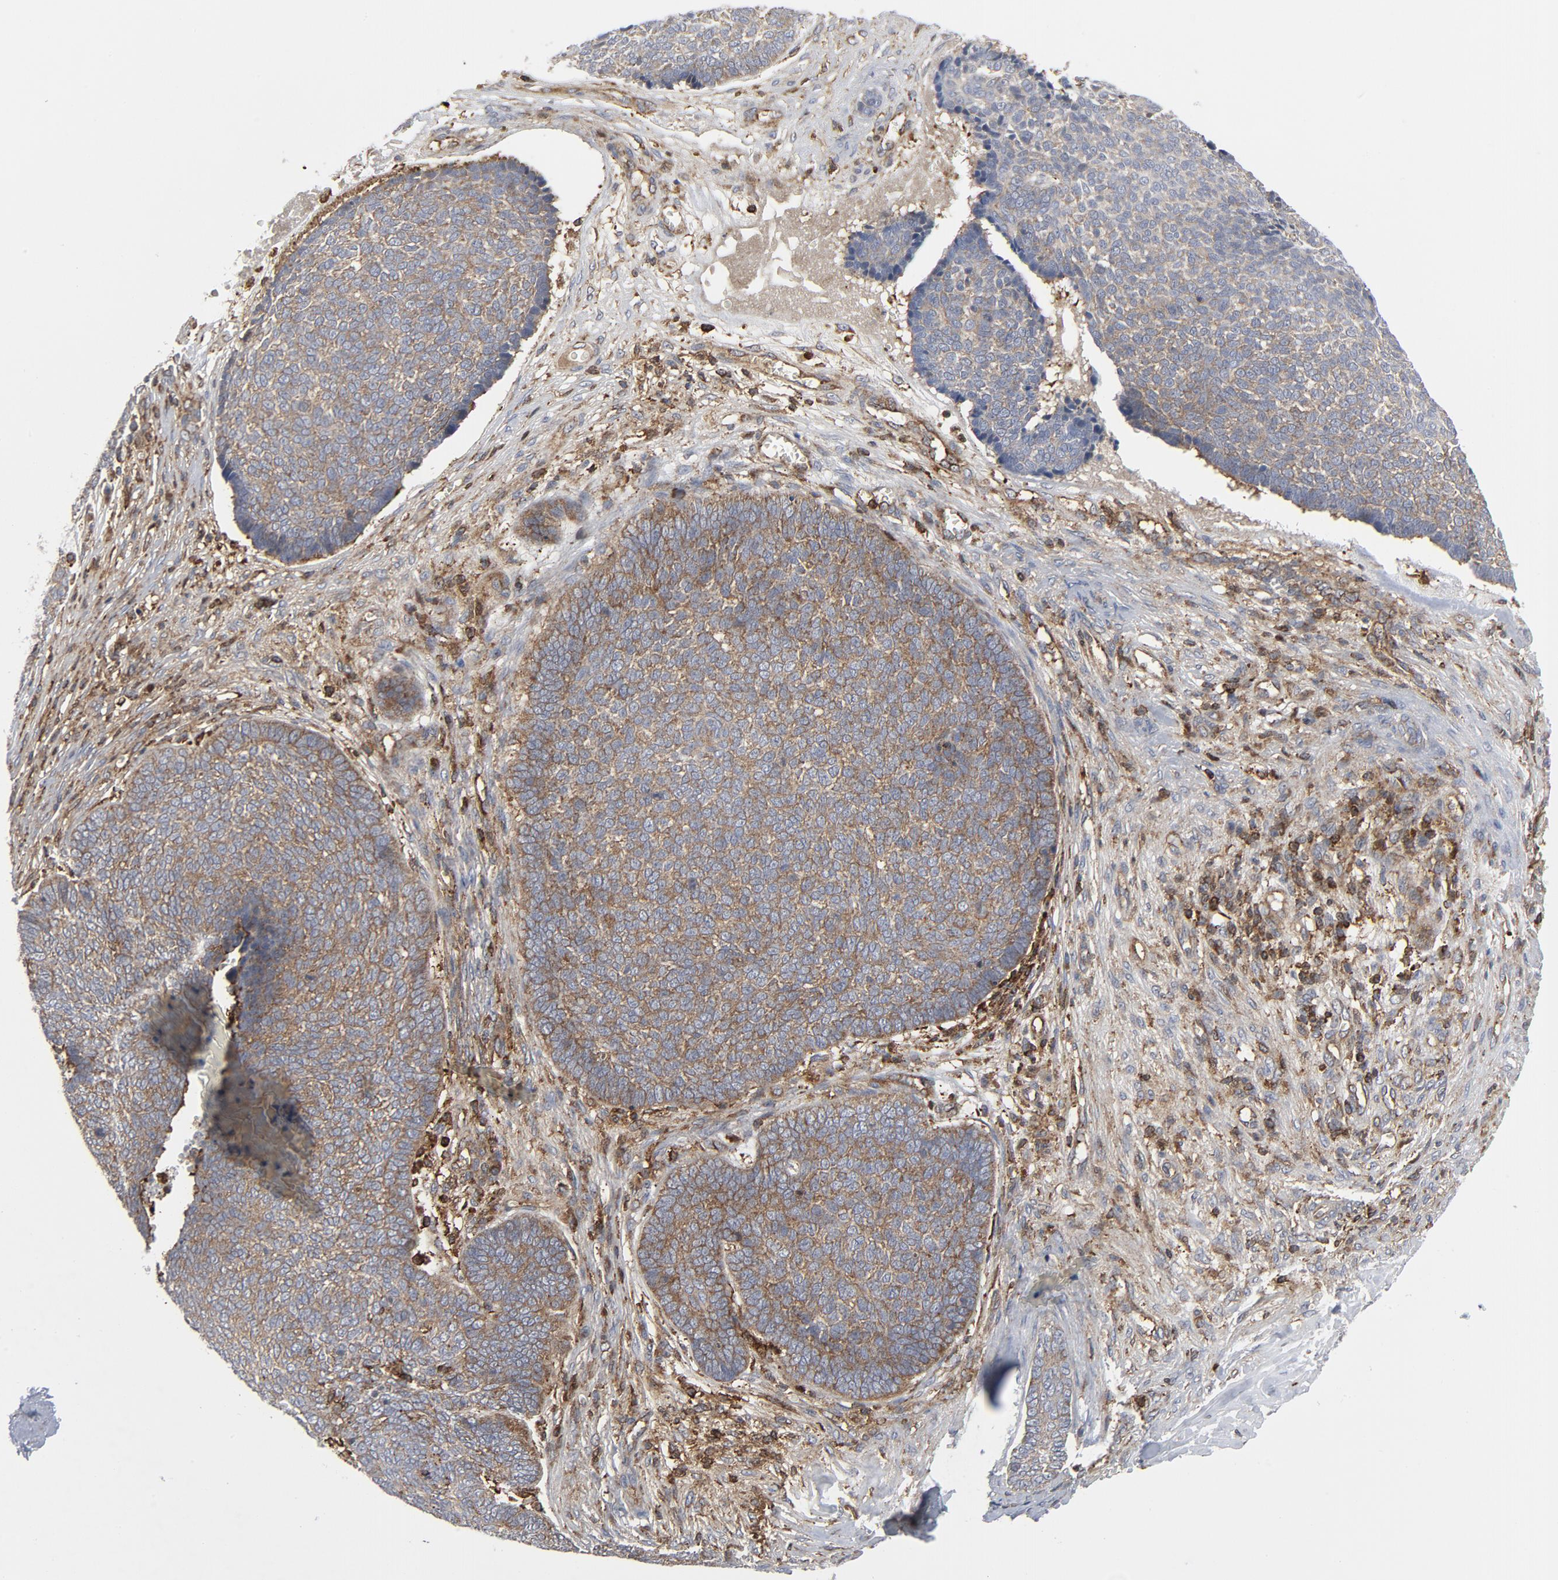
{"staining": {"intensity": "weak", "quantity": ">75%", "location": "cytoplasmic/membranous"}, "tissue": "skin cancer", "cell_type": "Tumor cells", "image_type": "cancer", "snomed": [{"axis": "morphology", "description": "Basal cell carcinoma"}, {"axis": "topography", "description": "Skin"}], "caption": "This micrograph demonstrates basal cell carcinoma (skin) stained with immunohistochemistry (IHC) to label a protein in brown. The cytoplasmic/membranous of tumor cells show weak positivity for the protein. Nuclei are counter-stained blue.", "gene": "YES1", "patient": {"sex": "male", "age": 84}}